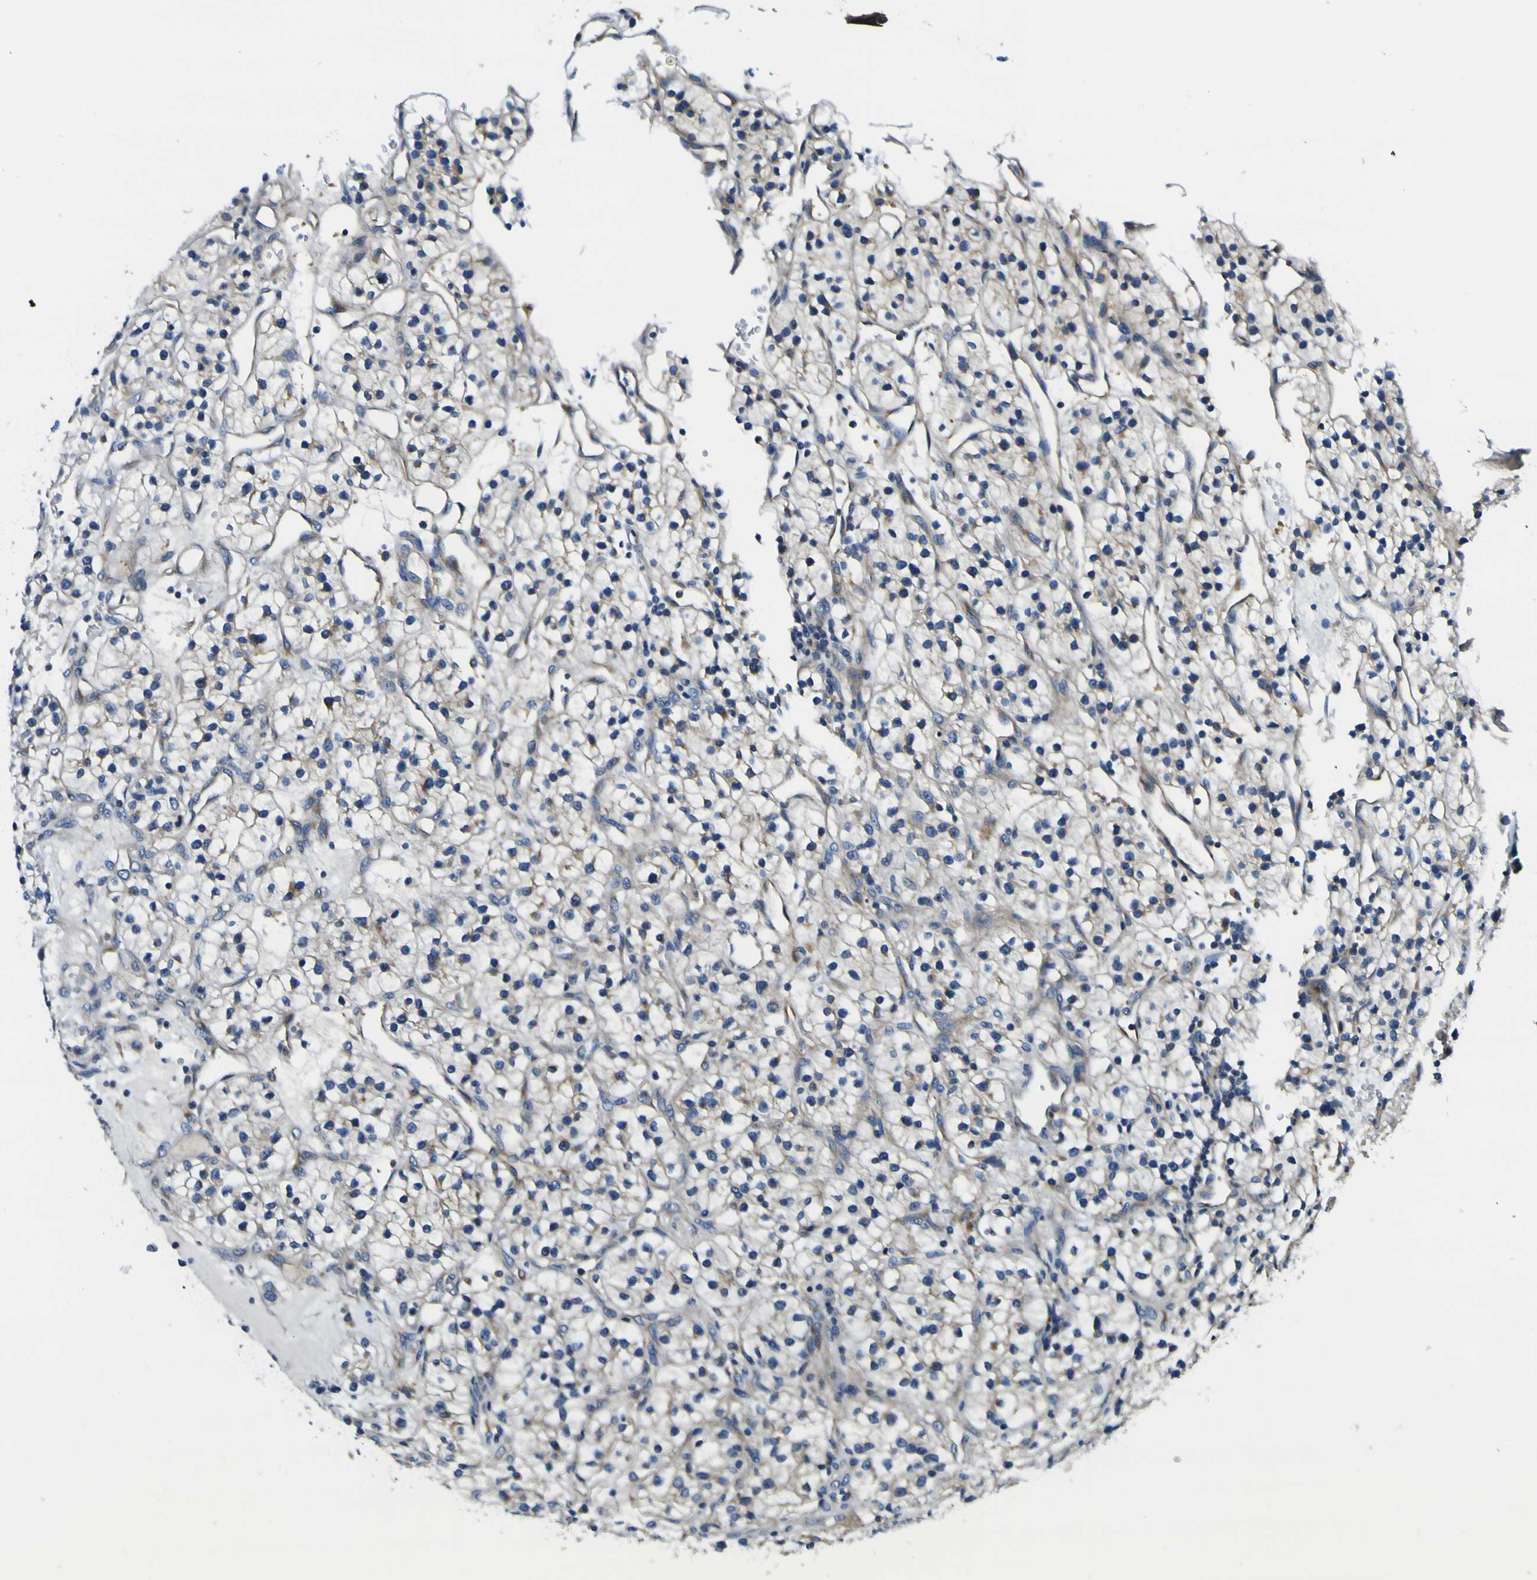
{"staining": {"intensity": "moderate", "quantity": "<25%", "location": "cytoplasmic/membranous"}, "tissue": "renal cancer", "cell_type": "Tumor cells", "image_type": "cancer", "snomed": [{"axis": "morphology", "description": "Adenocarcinoma, NOS"}, {"axis": "topography", "description": "Kidney"}], "caption": "Moderate cytoplasmic/membranous protein expression is present in approximately <25% of tumor cells in renal adenocarcinoma. The staining is performed using DAB (3,3'-diaminobenzidine) brown chromogen to label protein expression. The nuclei are counter-stained blue using hematoxylin.", "gene": "CLSTN1", "patient": {"sex": "female", "age": 57}}